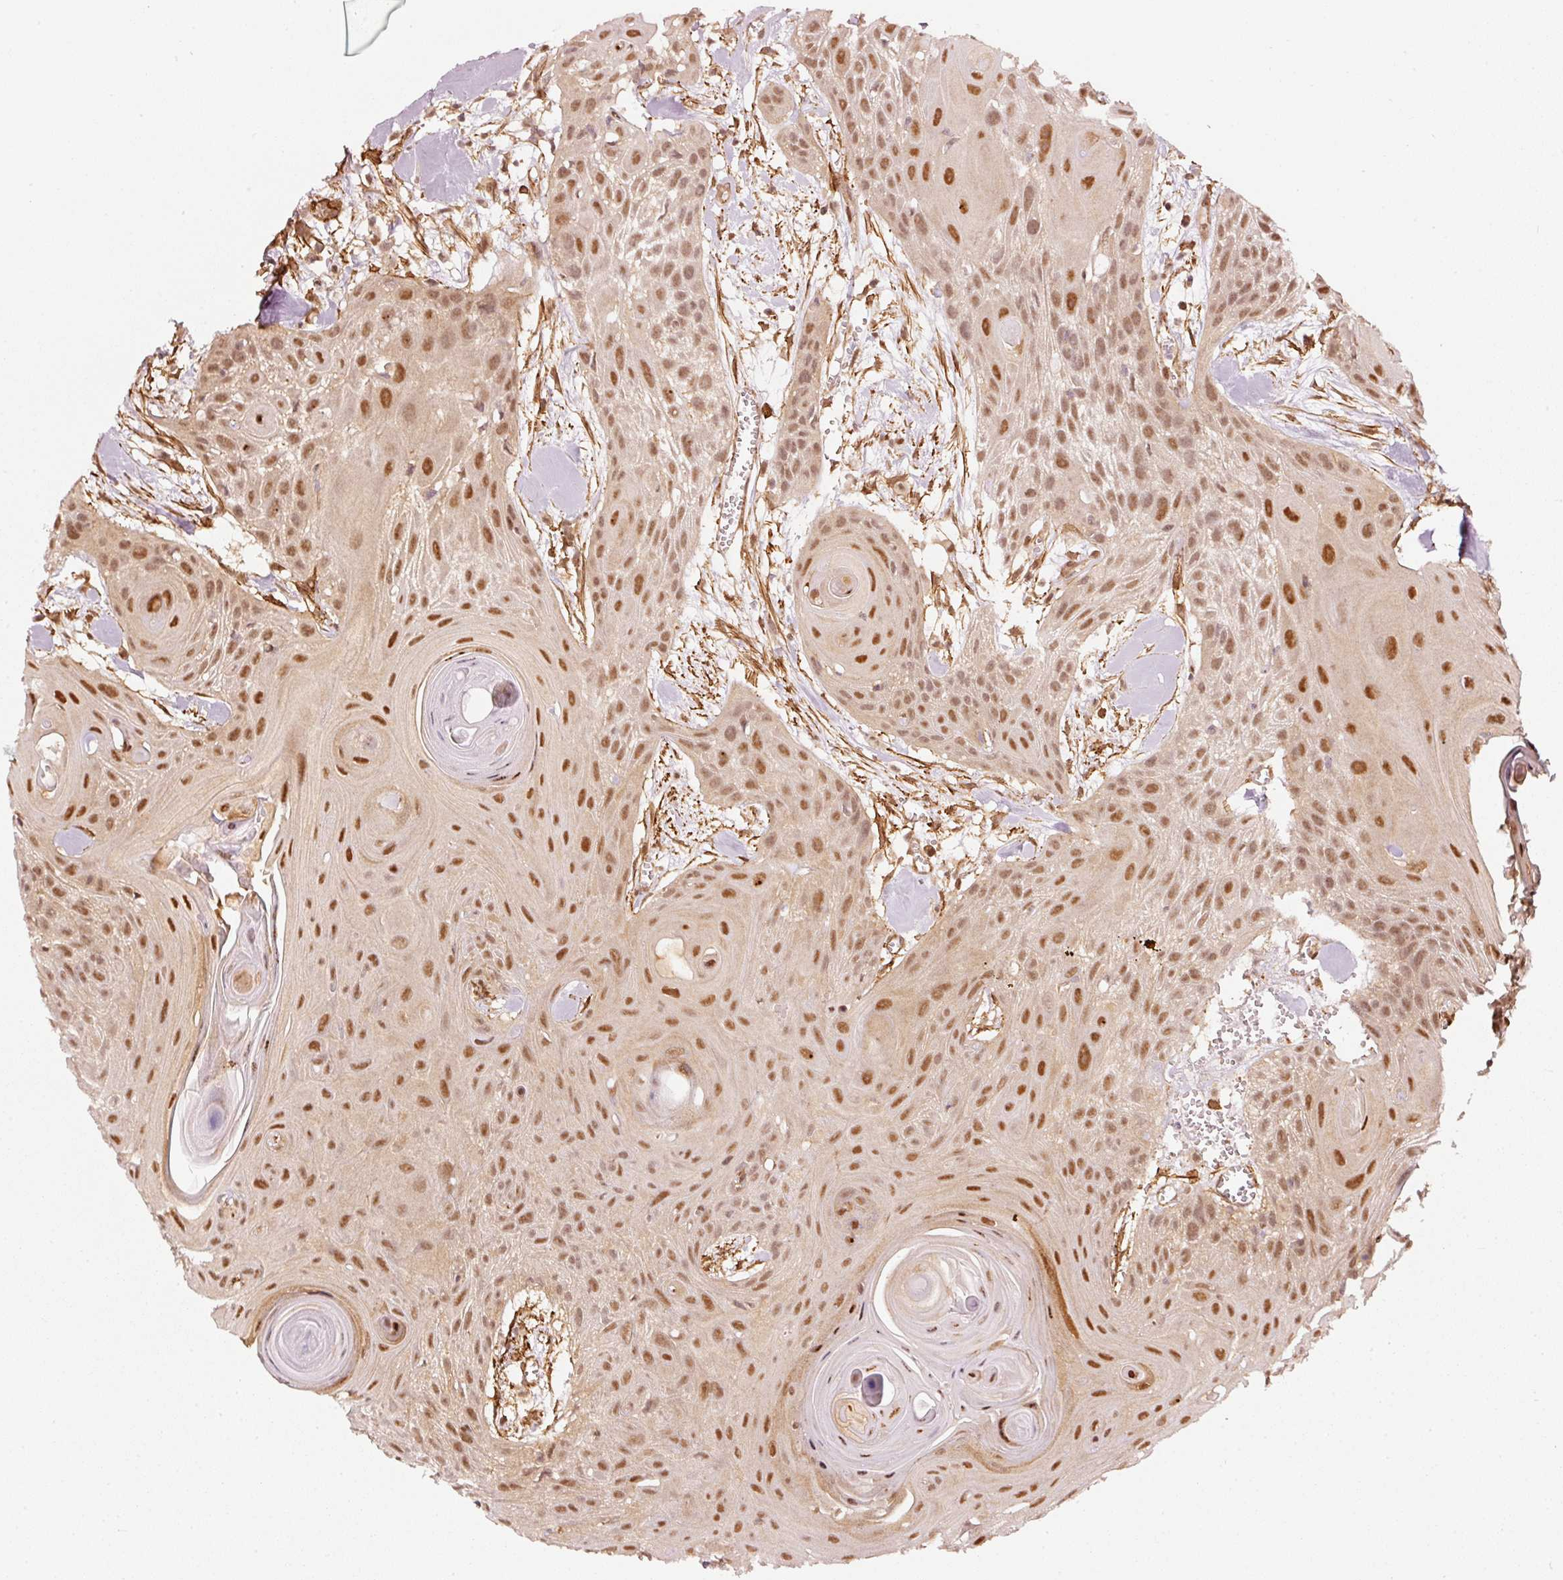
{"staining": {"intensity": "moderate", "quantity": ">75%", "location": "nuclear"}, "tissue": "head and neck cancer", "cell_type": "Tumor cells", "image_type": "cancer", "snomed": [{"axis": "morphology", "description": "Squamous cell carcinoma, NOS"}, {"axis": "topography", "description": "Lymph node"}, {"axis": "topography", "description": "Salivary gland"}, {"axis": "topography", "description": "Head-Neck"}], "caption": "Immunohistochemistry (IHC) image of neoplastic tissue: head and neck cancer (squamous cell carcinoma) stained using IHC exhibits medium levels of moderate protein expression localized specifically in the nuclear of tumor cells, appearing as a nuclear brown color.", "gene": "PSMD1", "patient": {"sex": "female", "age": 74}}